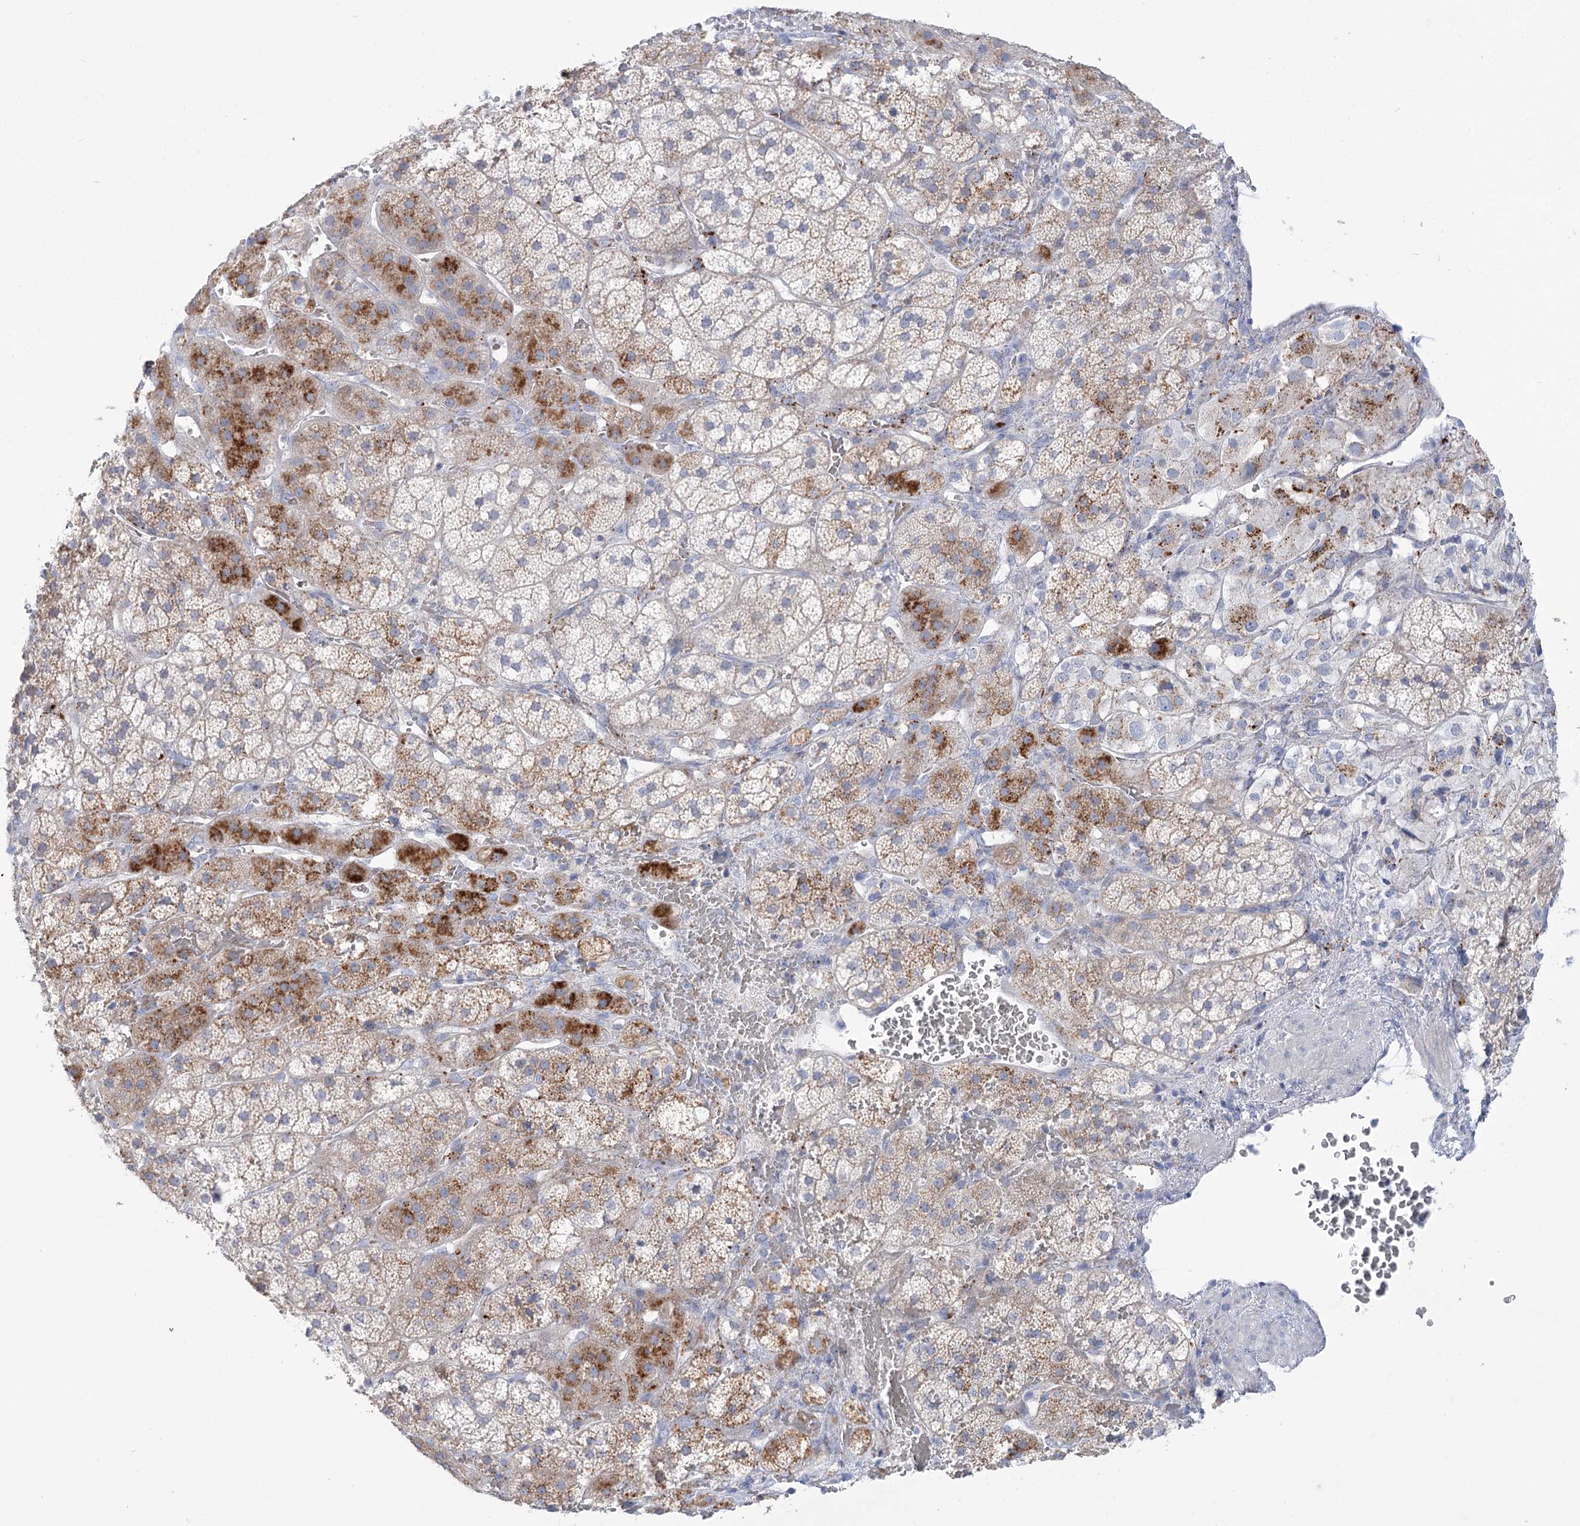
{"staining": {"intensity": "strong", "quantity": "<25%", "location": "cytoplasmic/membranous"}, "tissue": "adrenal gland", "cell_type": "Glandular cells", "image_type": "normal", "snomed": [{"axis": "morphology", "description": "Normal tissue, NOS"}, {"axis": "topography", "description": "Adrenal gland"}], "caption": "Brown immunohistochemical staining in unremarkable adrenal gland displays strong cytoplasmic/membranous expression in approximately <25% of glandular cells.", "gene": "SIAE", "patient": {"sex": "female", "age": 44}}